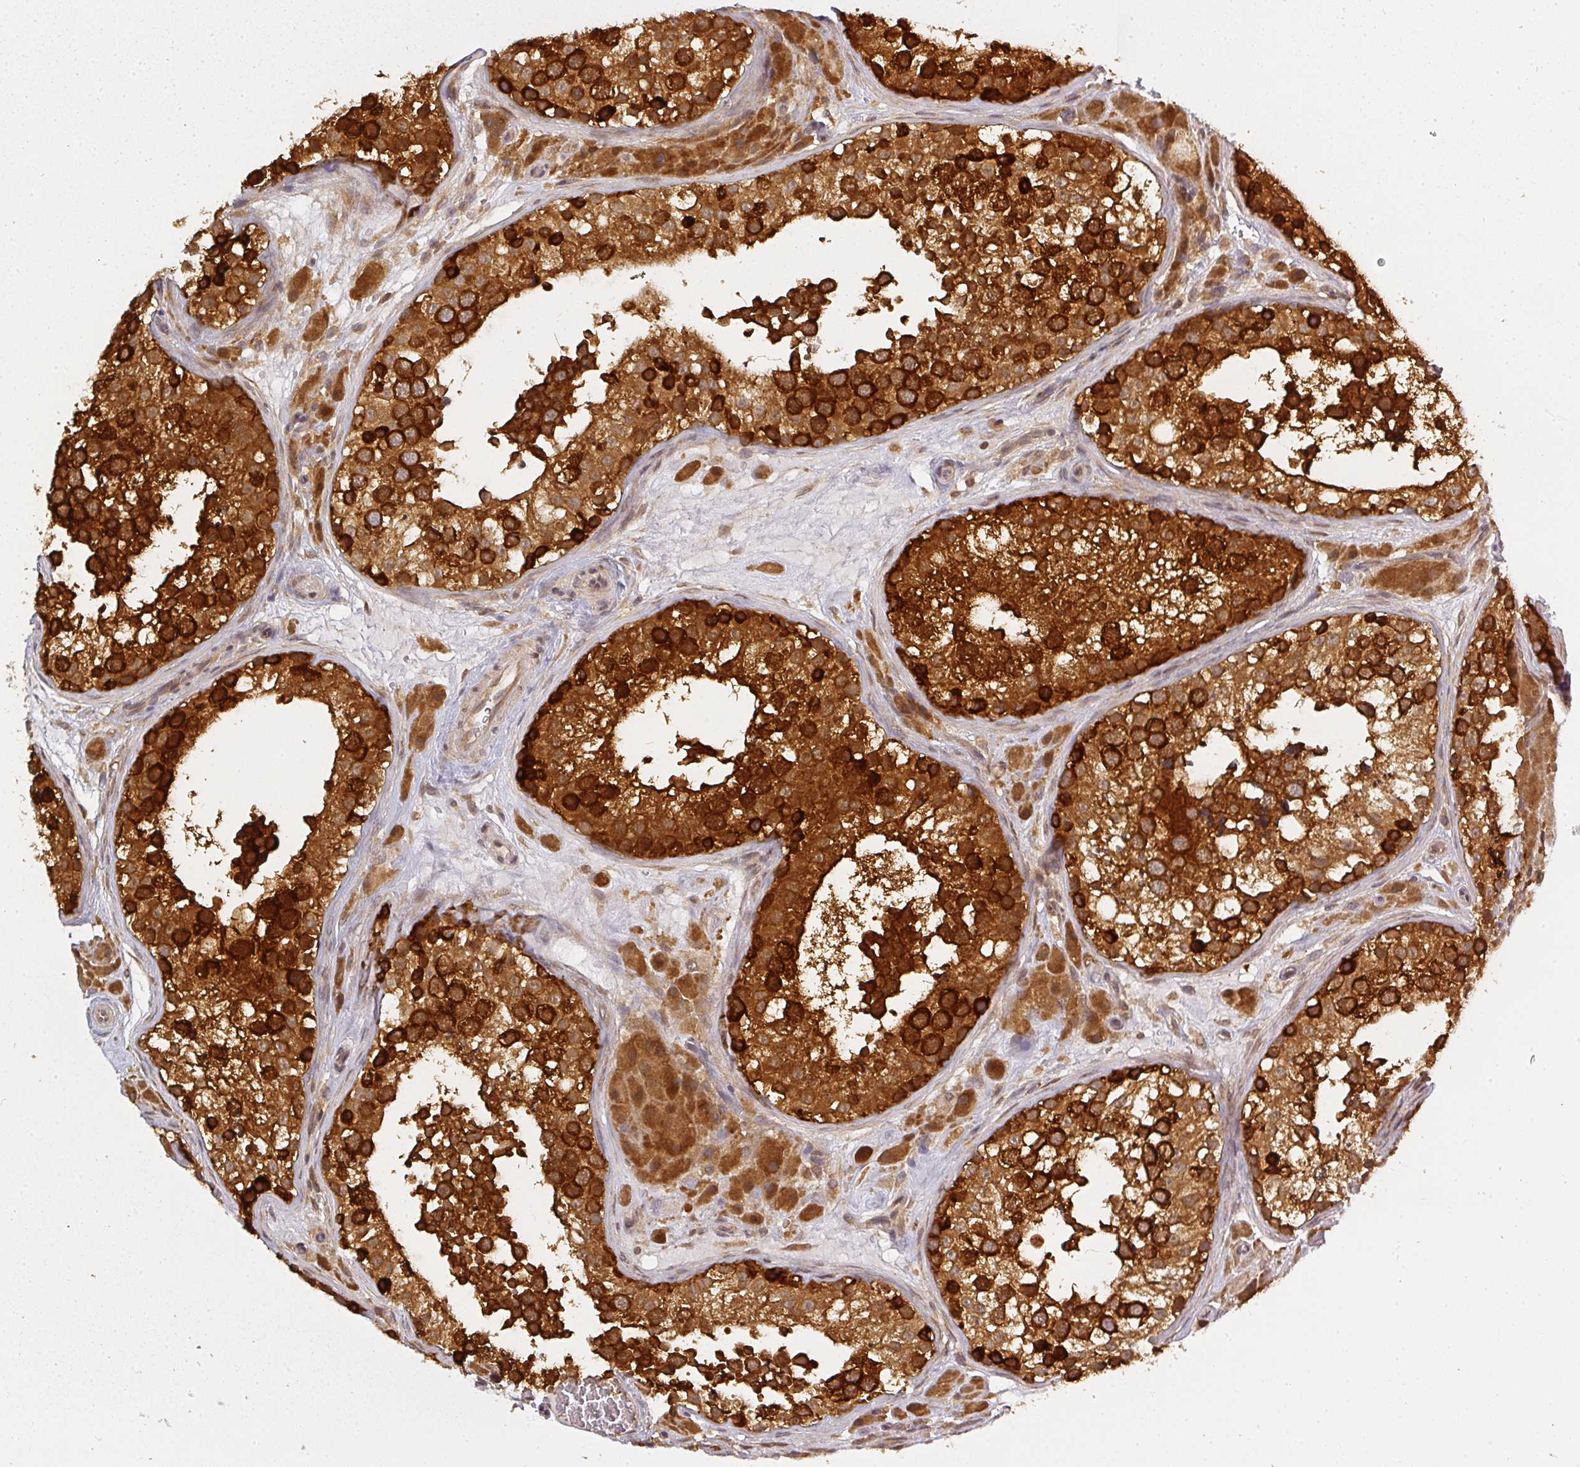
{"staining": {"intensity": "strong", "quantity": ">75%", "location": "cytoplasmic/membranous"}, "tissue": "testis", "cell_type": "Cells in seminiferous ducts", "image_type": "normal", "snomed": [{"axis": "morphology", "description": "Normal tissue, NOS"}, {"axis": "topography", "description": "Testis"}], "caption": "Cells in seminiferous ducts reveal strong cytoplasmic/membranous expression in about >75% of cells in normal testis.", "gene": "PPP6R3", "patient": {"sex": "male", "age": 26}}